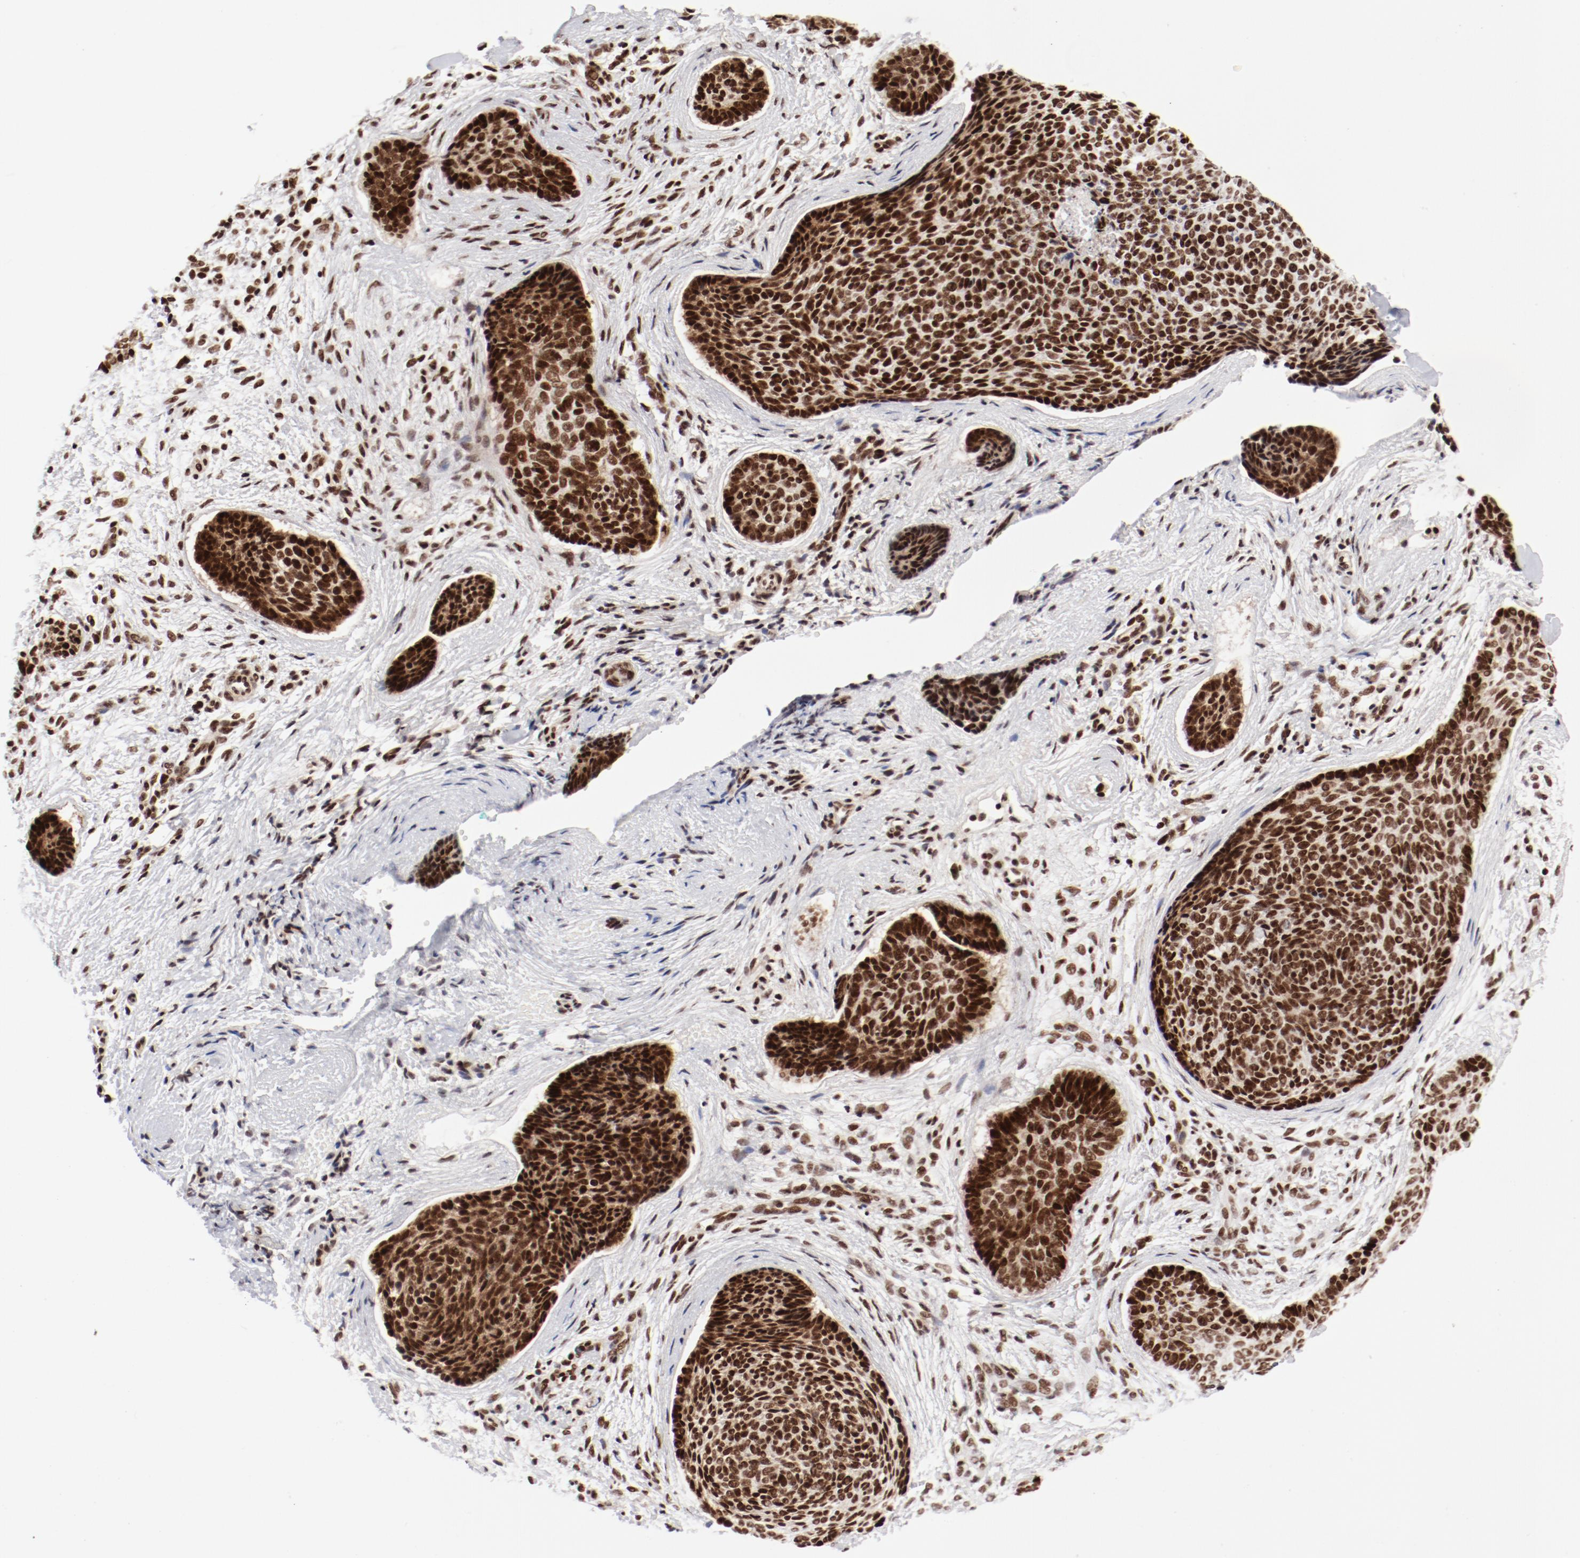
{"staining": {"intensity": "strong", "quantity": ">75%", "location": "nuclear"}, "tissue": "skin cancer", "cell_type": "Tumor cells", "image_type": "cancer", "snomed": [{"axis": "morphology", "description": "Normal tissue, NOS"}, {"axis": "morphology", "description": "Basal cell carcinoma"}, {"axis": "topography", "description": "Skin"}], "caption": "The histopathology image exhibits staining of basal cell carcinoma (skin), revealing strong nuclear protein positivity (brown color) within tumor cells.", "gene": "NFYB", "patient": {"sex": "female", "age": 57}}